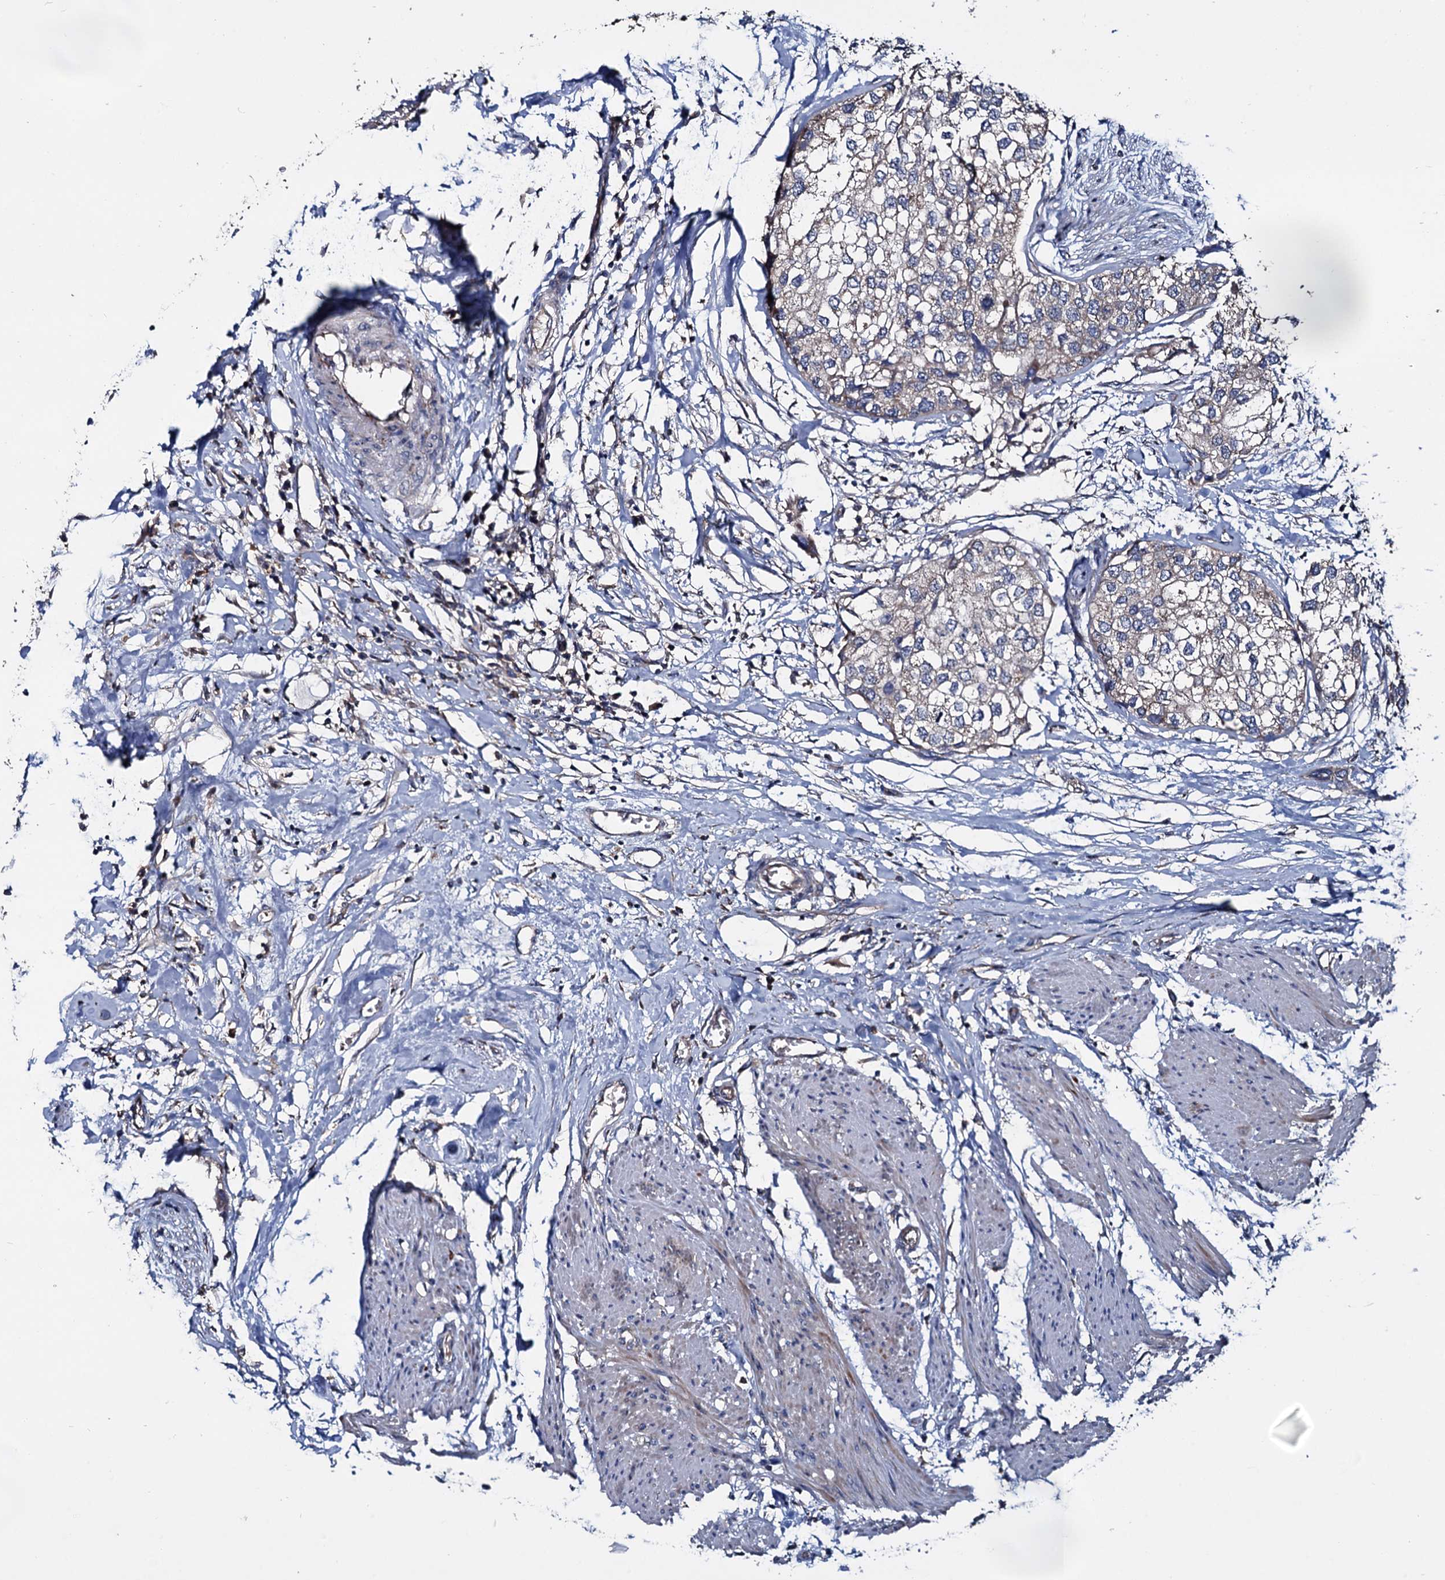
{"staining": {"intensity": "negative", "quantity": "none", "location": "none"}, "tissue": "urothelial cancer", "cell_type": "Tumor cells", "image_type": "cancer", "snomed": [{"axis": "morphology", "description": "Urothelial carcinoma, High grade"}, {"axis": "topography", "description": "Urinary bladder"}], "caption": "Immunohistochemistry (IHC) micrograph of urothelial cancer stained for a protein (brown), which demonstrates no staining in tumor cells.", "gene": "CEP192", "patient": {"sex": "male", "age": 64}}